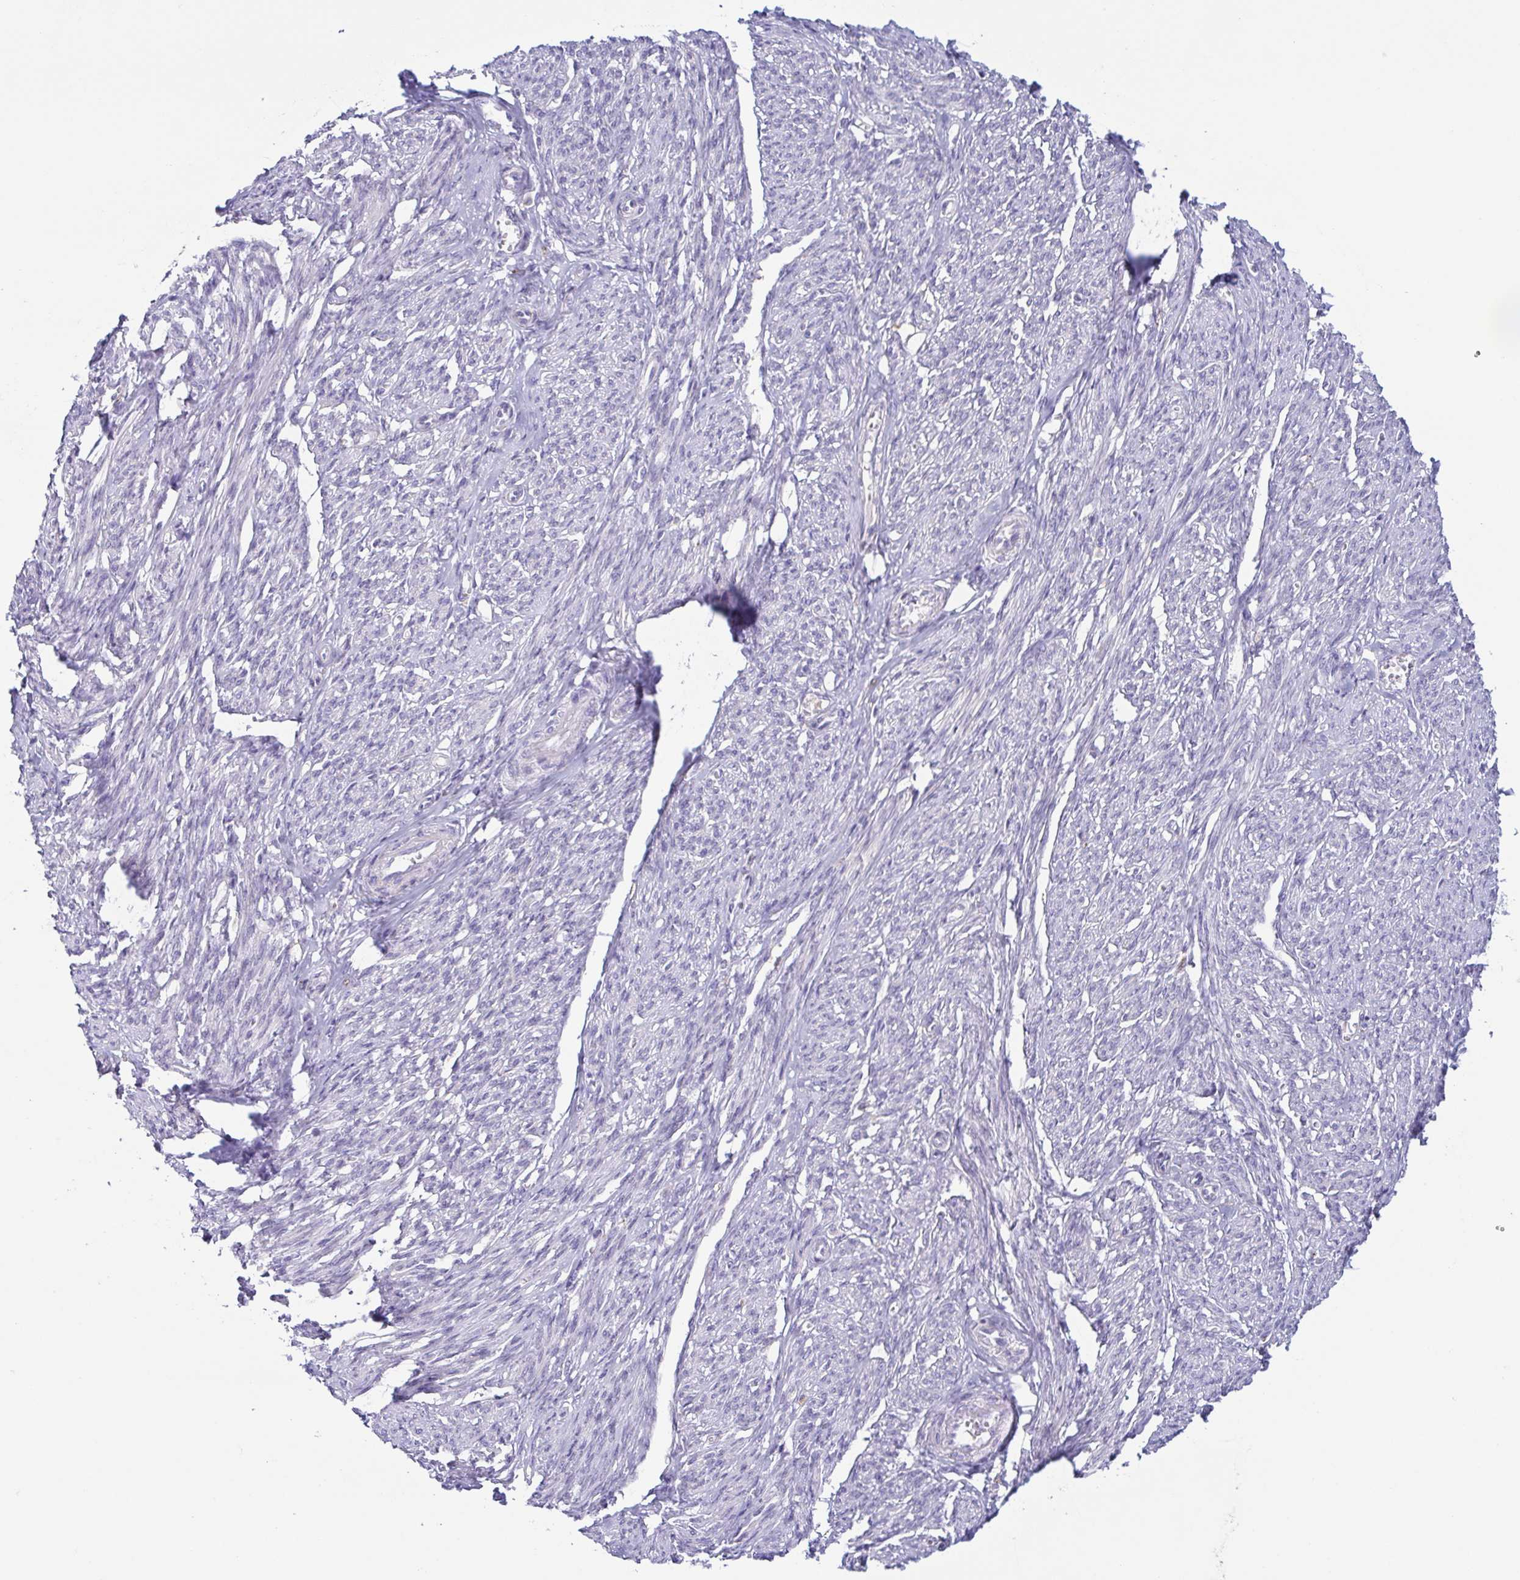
{"staining": {"intensity": "negative", "quantity": "none", "location": "none"}, "tissue": "smooth muscle", "cell_type": "Smooth muscle cells", "image_type": "normal", "snomed": [{"axis": "morphology", "description": "Normal tissue, NOS"}, {"axis": "topography", "description": "Smooth muscle"}], "caption": "Immunohistochemical staining of unremarkable human smooth muscle exhibits no significant staining in smooth muscle cells. (Brightfield microscopy of DAB (3,3'-diaminobenzidine) IHC at high magnification).", "gene": "ATP6V1G2", "patient": {"sex": "female", "age": 65}}